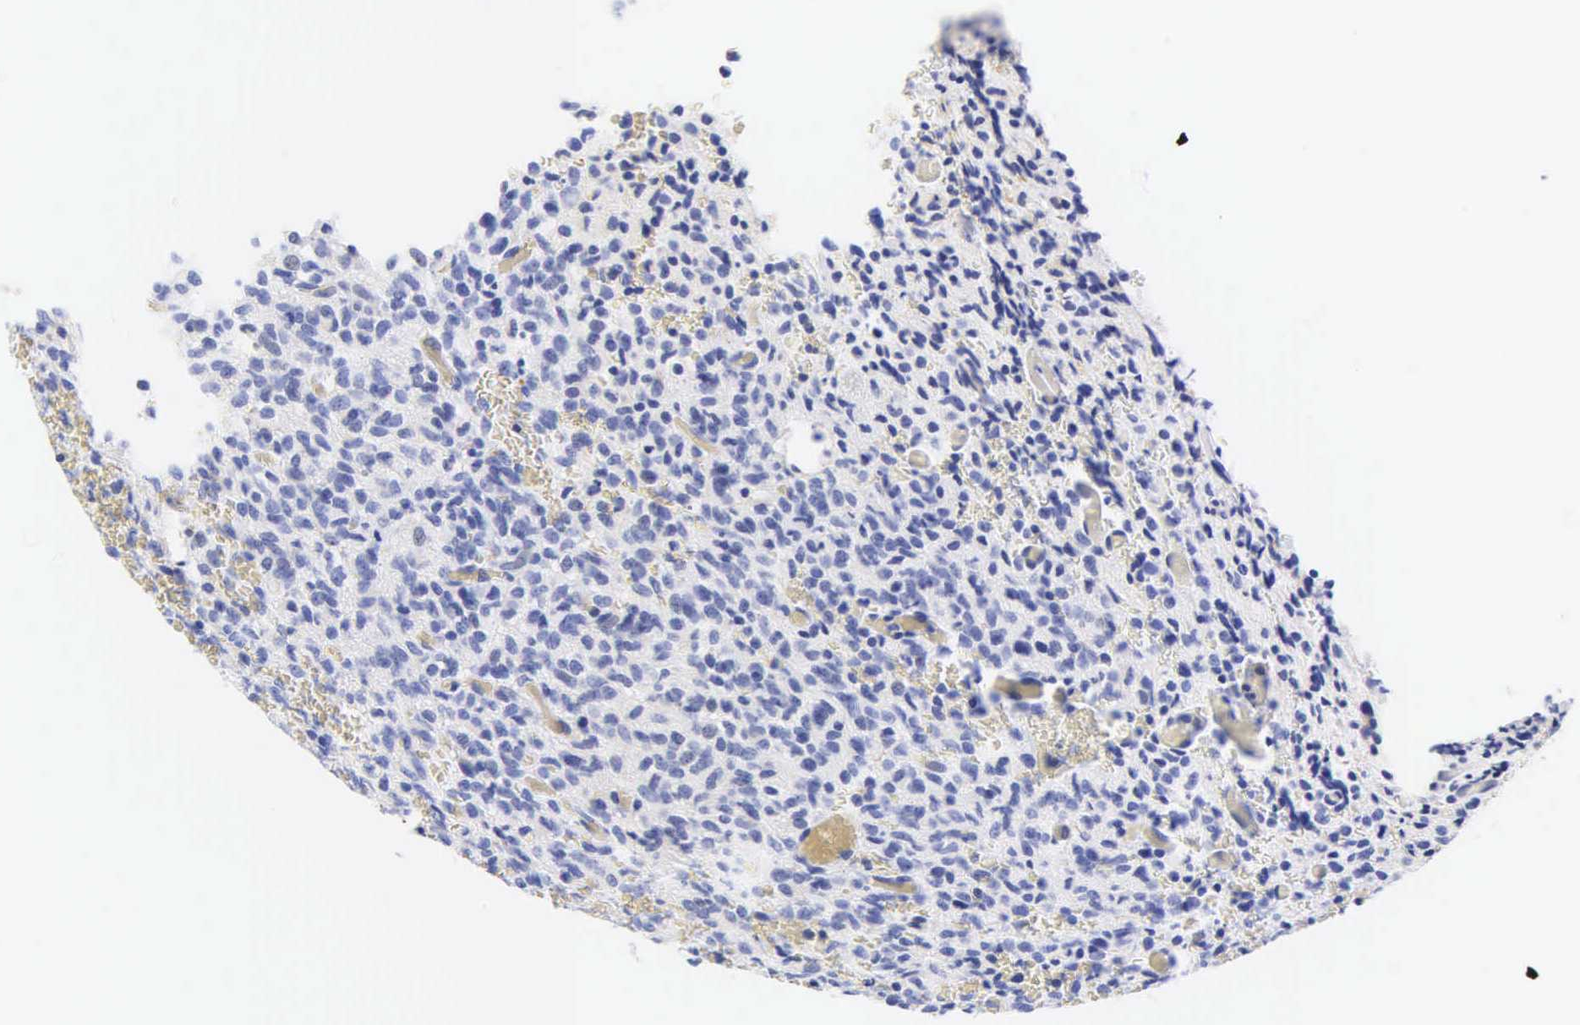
{"staining": {"intensity": "negative", "quantity": "none", "location": "none"}, "tissue": "glioma", "cell_type": "Tumor cells", "image_type": "cancer", "snomed": [{"axis": "morphology", "description": "Glioma, malignant, High grade"}, {"axis": "topography", "description": "Brain"}], "caption": "There is no significant staining in tumor cells of malignant high-grade glioma. Brightfield microscopy of immunohistochemistry (IHC) stained with DAB (brown) and hematoxylin (blue), captured at high magnification.", "gene": "DES", "patient": {"sex": "male", "age": 56}}